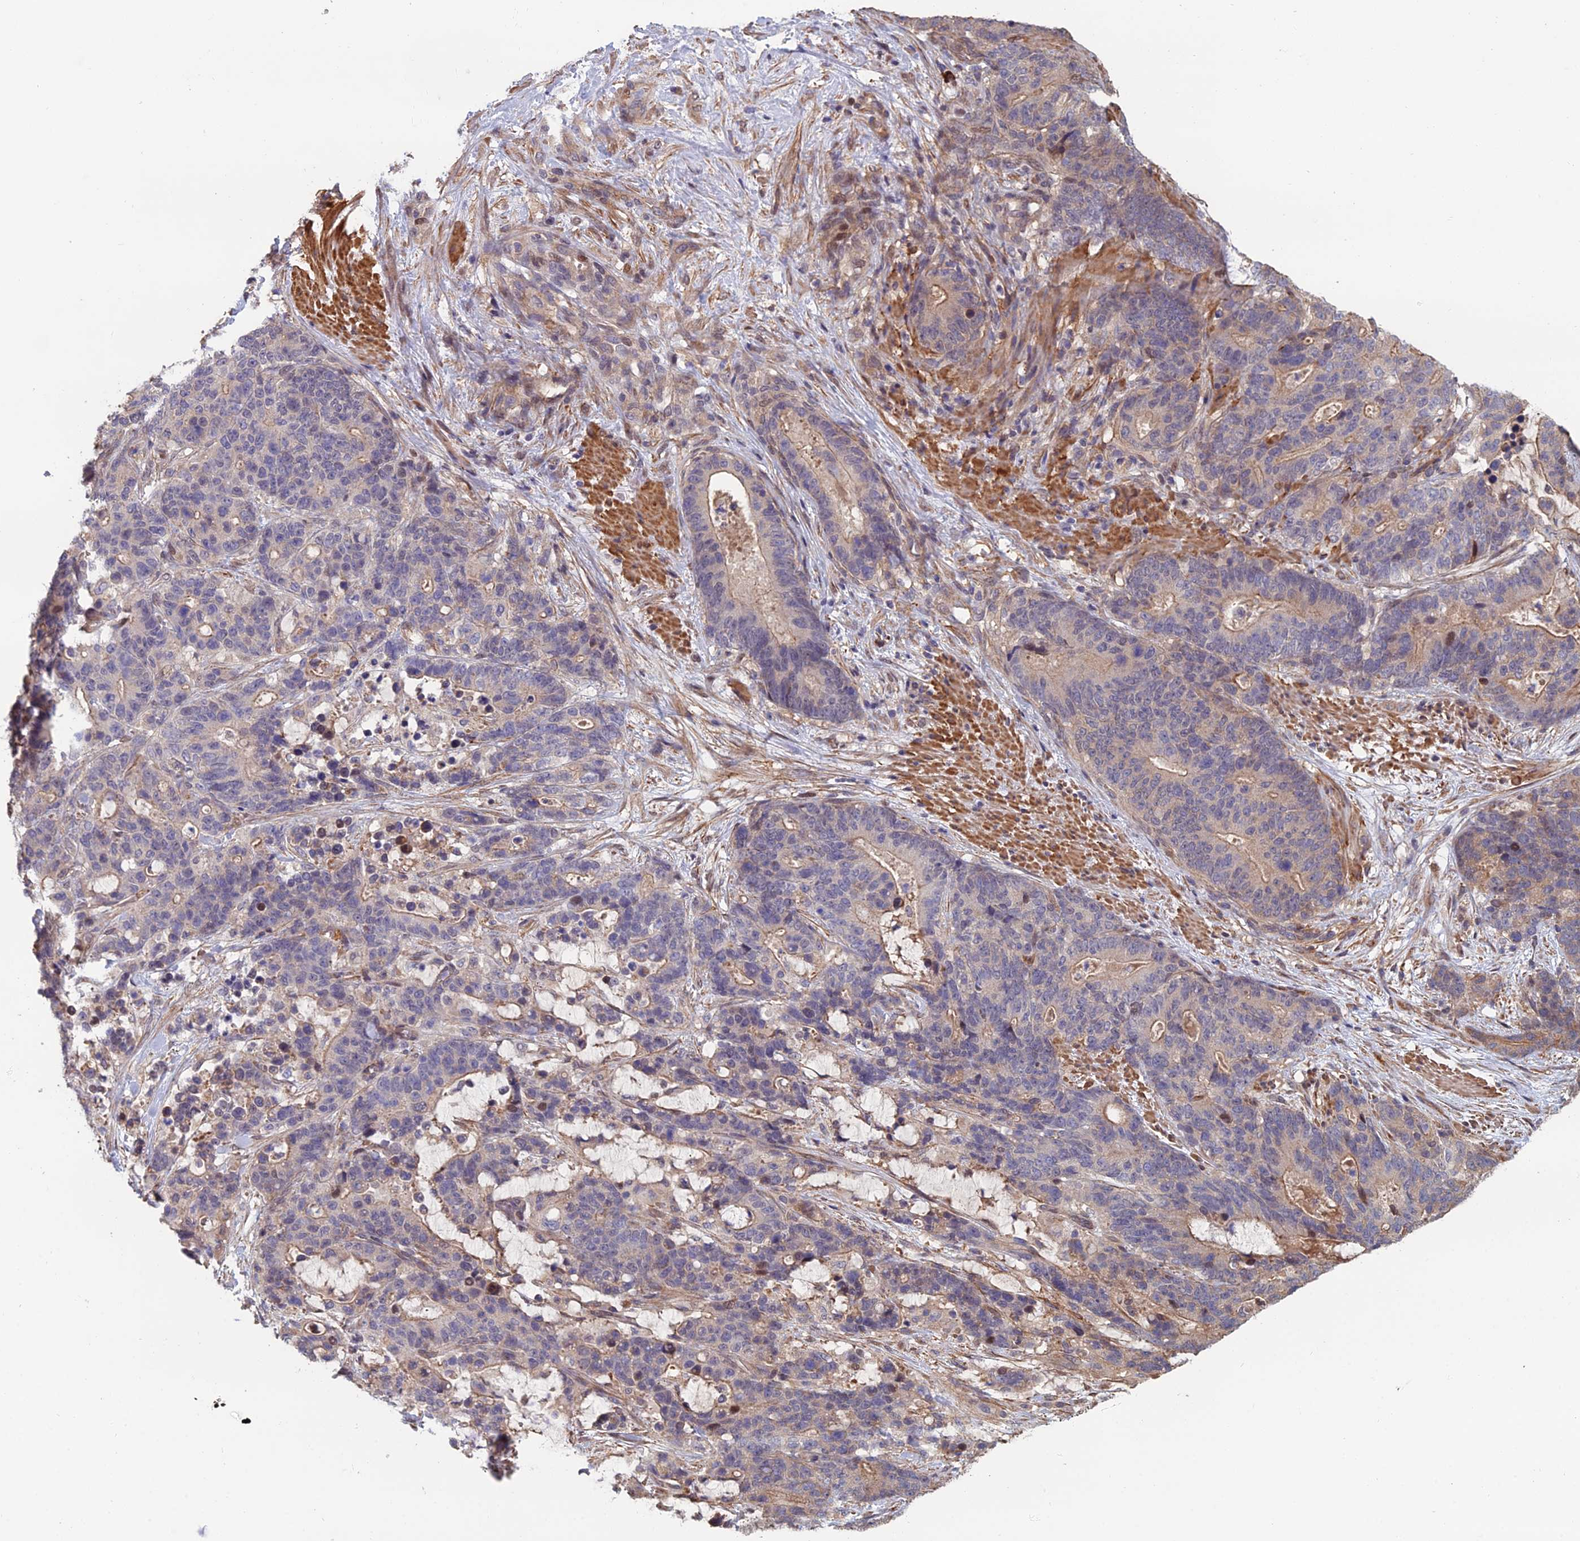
{"staining": {"intensity": "weak", "quantity": "25%-75%", "location": "cytoplasmic/membranous"}, "tissue": "stomach cancer", "cell_type": "Tumor cells", "image_type": "cancer", "snomed": [{"axis": "morphology", "description": "Adenocarcinoma, NOS"}, {"axis": "topography", "description": "Stomach"}], "caption": "A low amount of weak cytoplasmic/membranous positivity is seen in approximately 25%-75% of tumor cells in stomach adenocarcinoma tissue. The staining was performed using DAB to visualize the protein expression in brown, while the nuclei were stained in blue with hematoxylin (Magnification: 20x).", "gene": "CCDC183", "patient": {"sex": "female", "age": 76}}